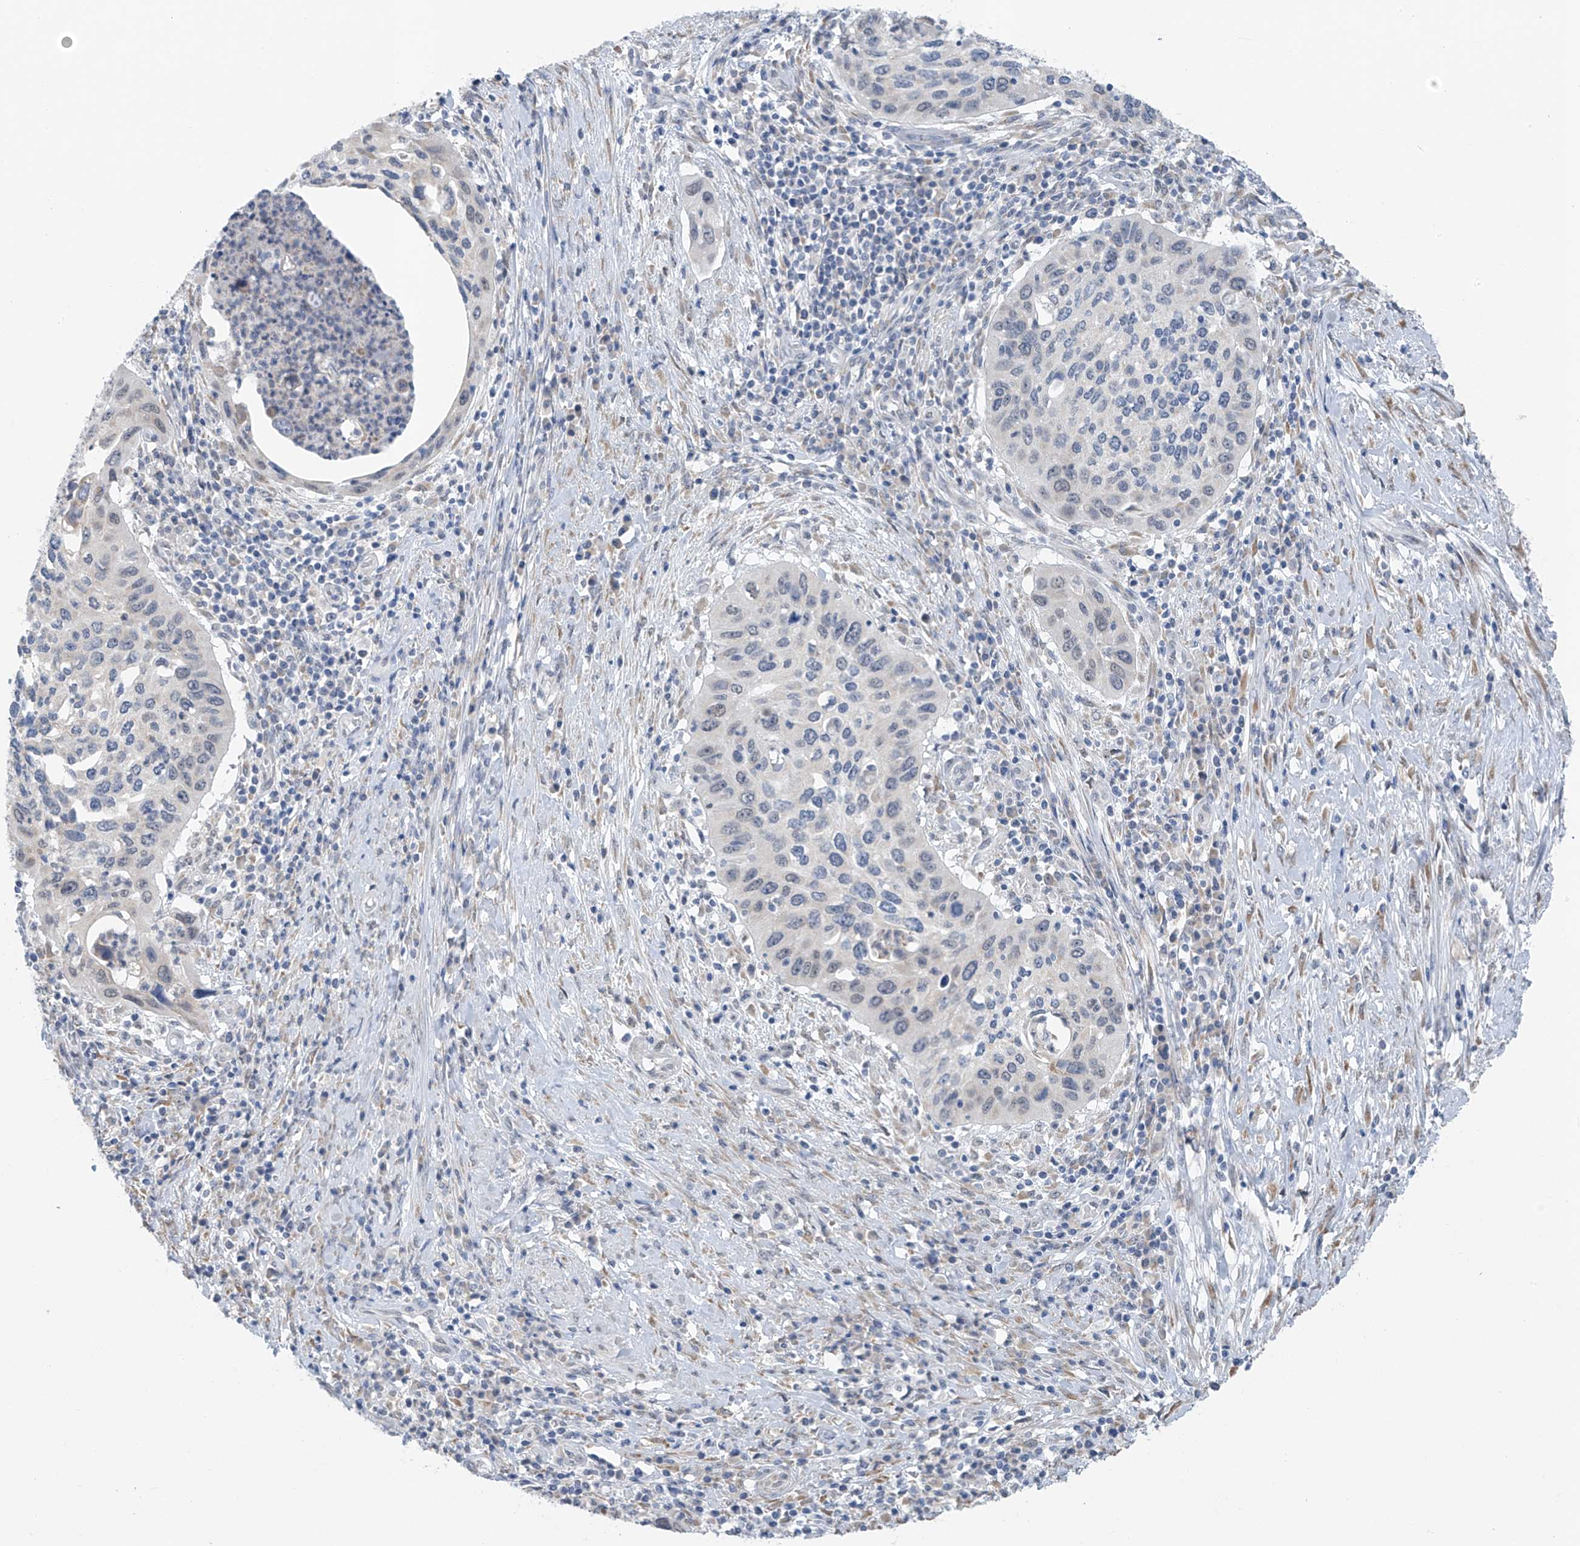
{"staining": {"intensity": "negative", "quantity": "none", "location": "none"}, "tissue": "cervical cancer", "cell_type": "Tumor cells", "image_type": "cancer", "snomed": [{"axis": "morphology", "description": "Squamous cell carcinoma, NOS"}, {"axis": "topography", "description": "Cervix"}], "caption": "Immunohistochemical staining of human cervical squamous cell carcinoma shows no significant expression in tumor cells.", "gene": "CYP4V2", "patient": {"sex": "female", "age": 38}}